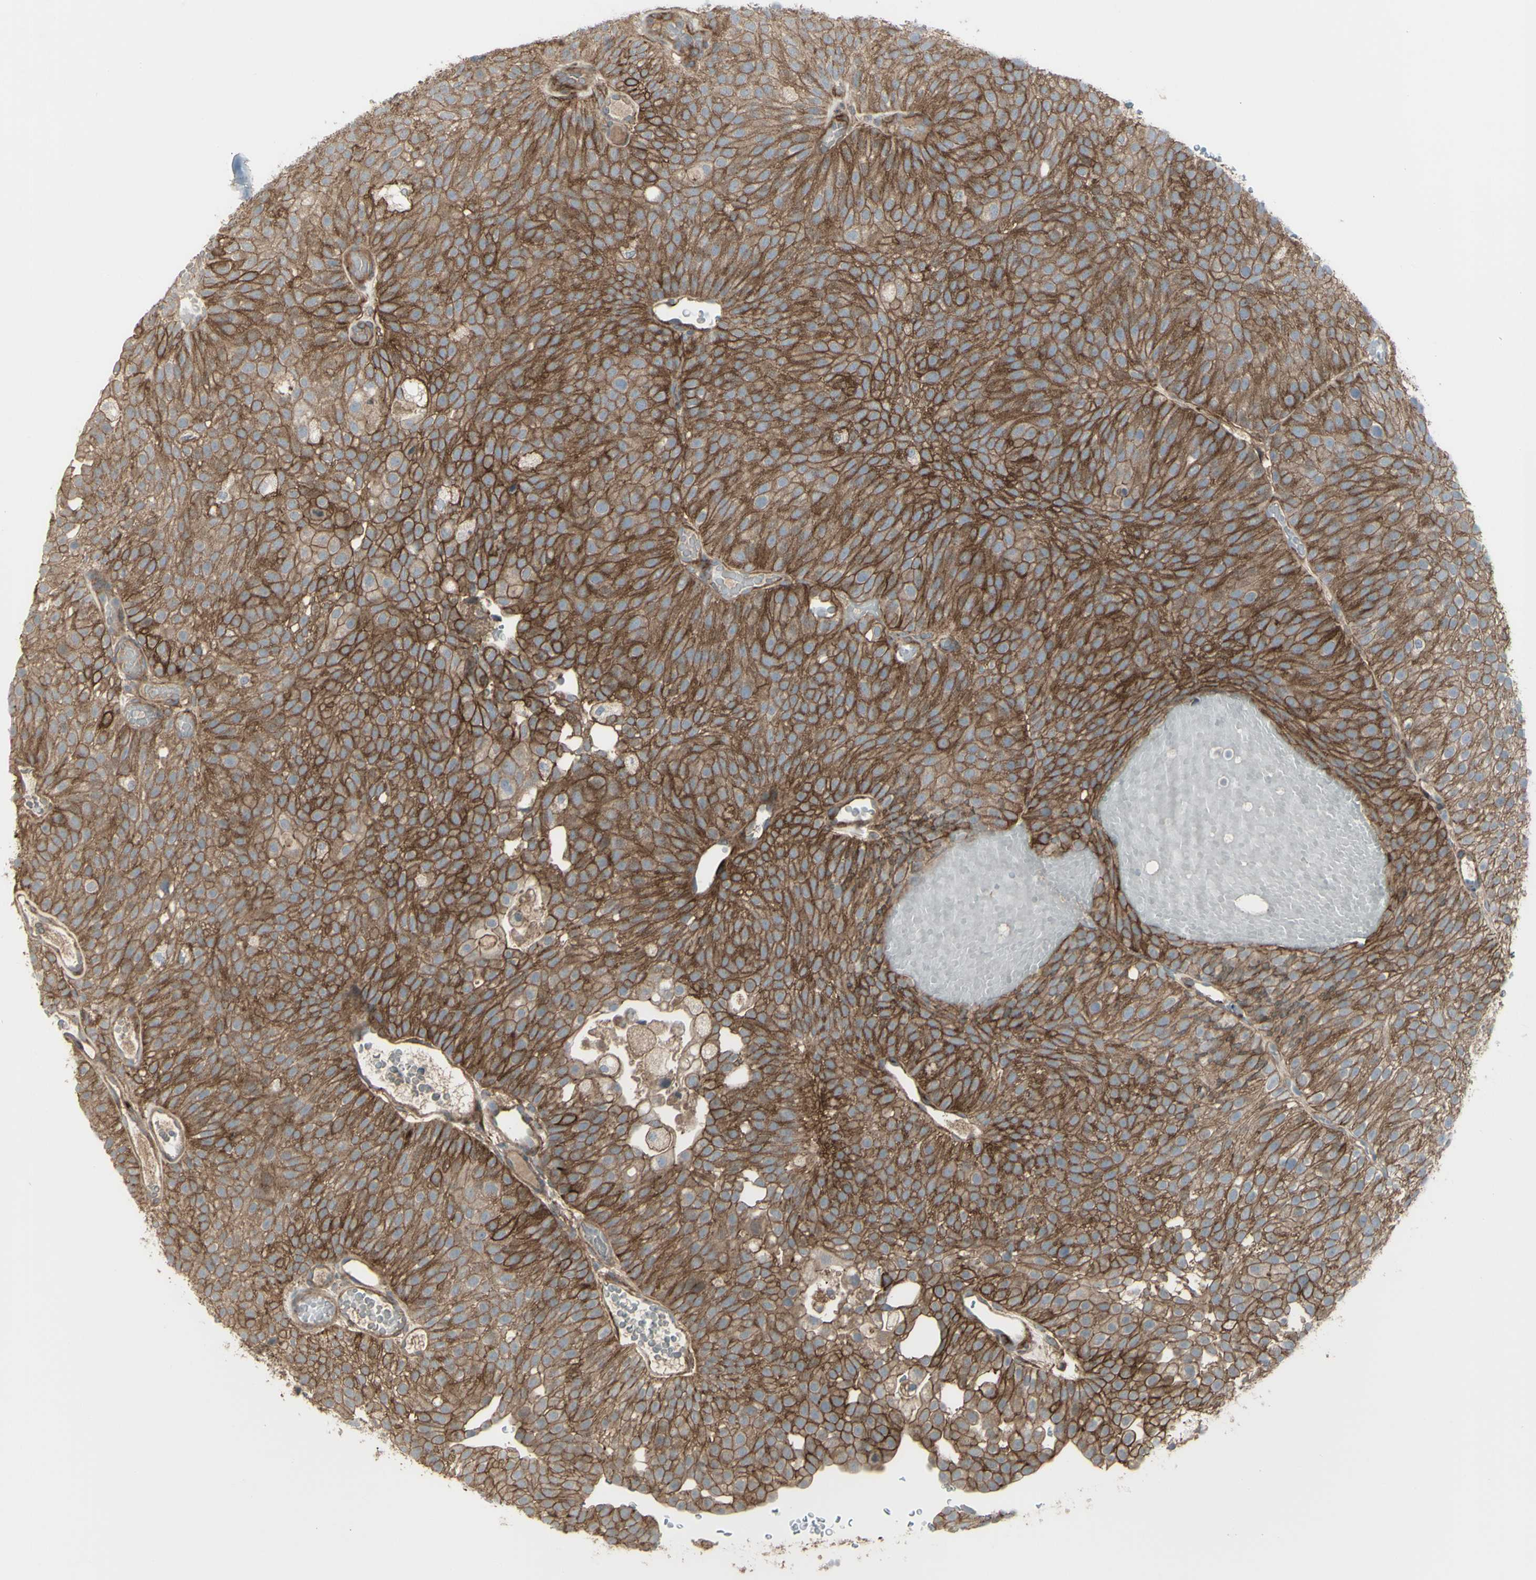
{"staining": {"intensity": "moderate", "quantity": ">75%", "location": "cytoplasmic/membranous"}, "tissue": "urothelial cancer", "cell_type": "Tumor cells", "image_type": "cancer", "snomed": [{"axis": "morphology", "description": "Urothelial carcinoma, Low grade"}, {"axis": "topography", "description": "Urinary bladder"}], "caption": "A brown stain shows moderate cytoplasmic/membranous expression of a protein in urothelial cancer tumor cells. The staining is performed using DAB (3,3'-diaminobenzidine) brown chromogen to label protein expression. The nuclei are counter-stained blue using hematoxylin.", "gene": "CD276", "patient": {"sex": "male", "age": 78}}